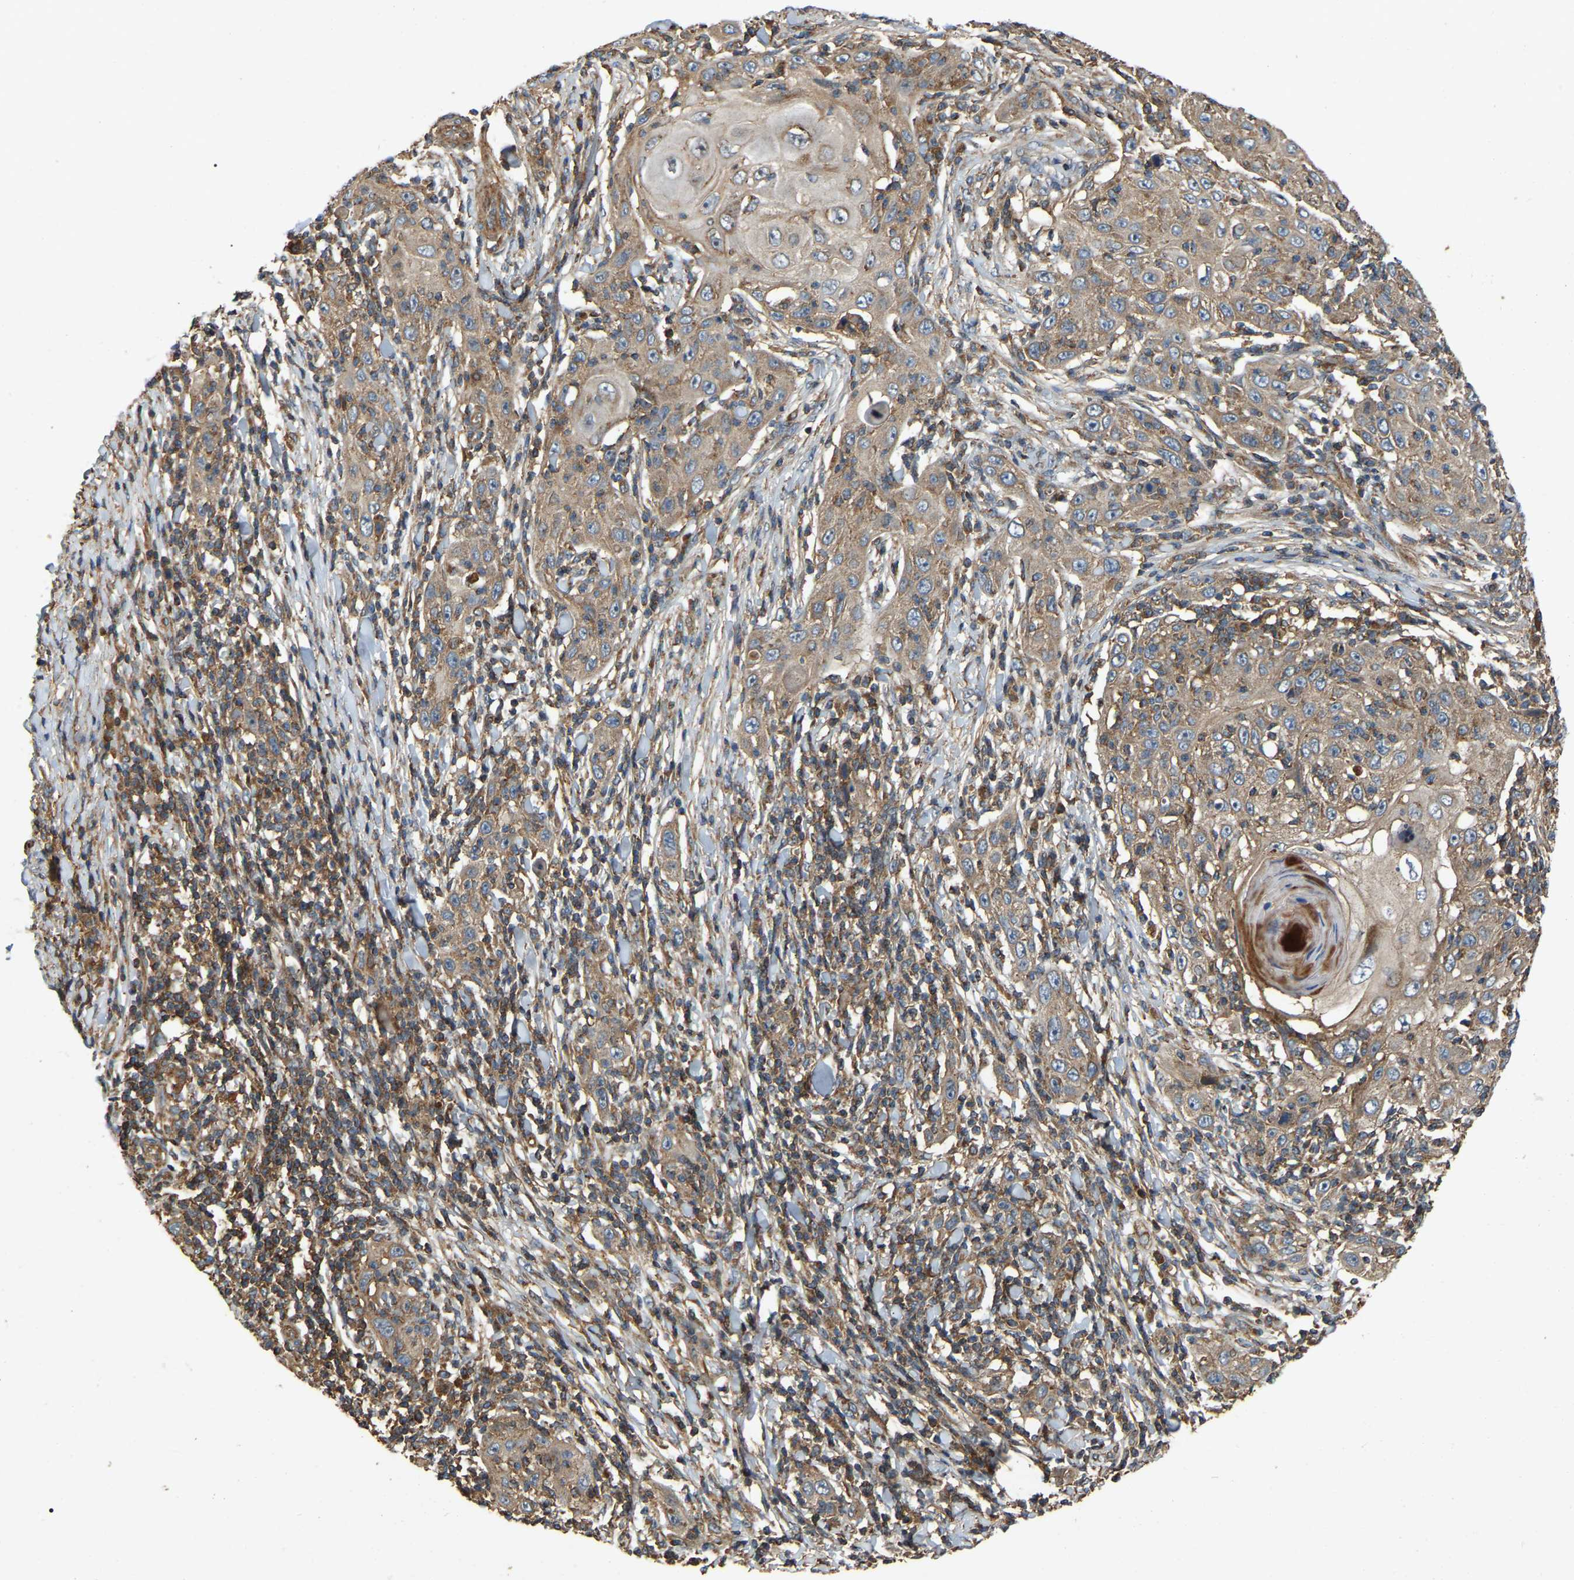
{"staining": {"intensity": "weak", "quantity": "<25%", "location": "cytoplasmic/membranous"}, "tissue": "skin cancer", "cell_type": "Tumor cells", "image_type": "cancer", "snomed": [{"axis": "morphology", "description": "Squamous cell carcinoma, NOS"}, {"axis": "topography", "description": "Skin"}], "caption": "Immunohistochemical staining of human skin cancer reveals no significant expression in tumor cells.", "gene": "SAMD9L", "patient": {"sex": "female", "age": 88}}